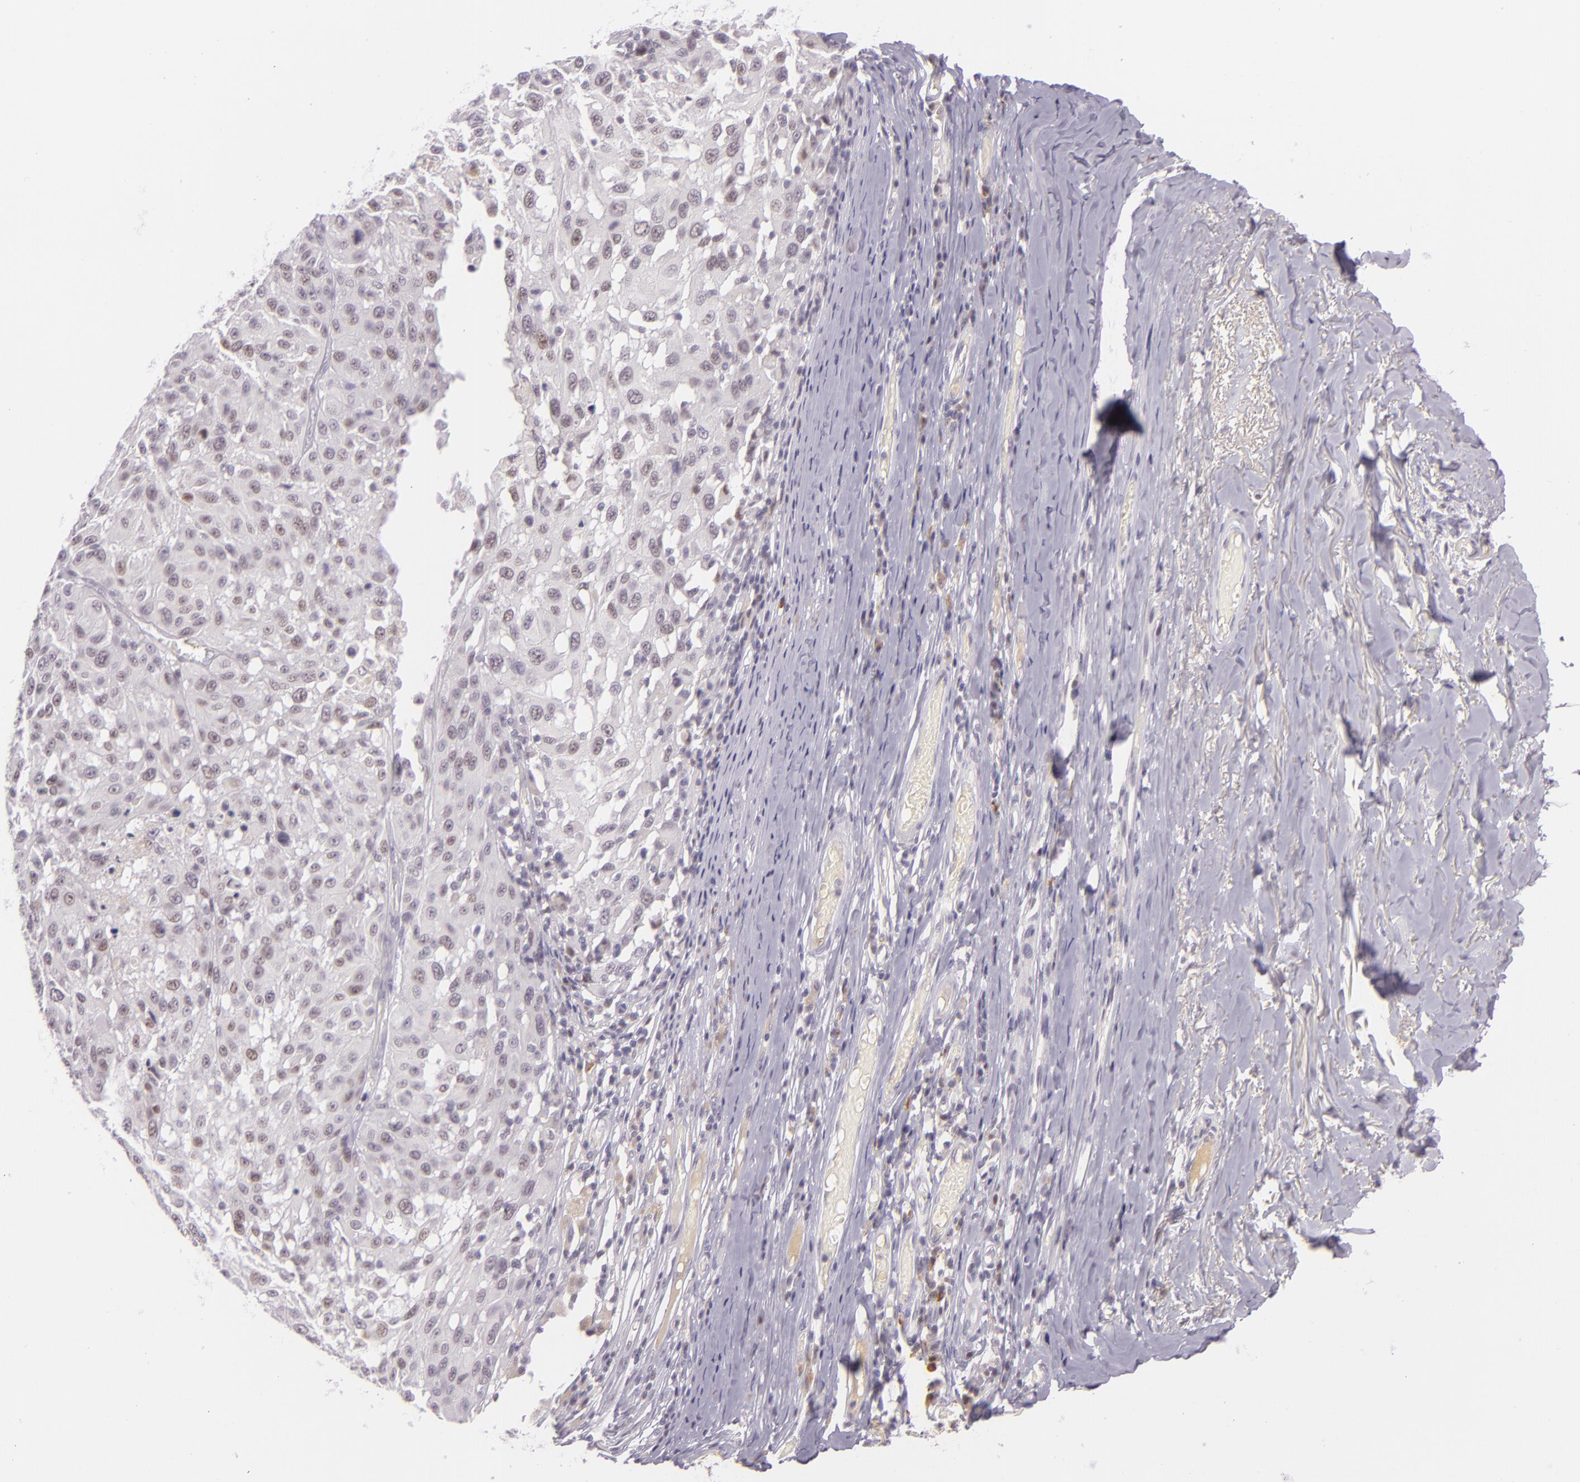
{"staining": {"intensity": "negative", "quantity": "none", "location": "none"}, "tissue": "melanoma", "cell_type": "Tumor cells", "image_type": "cancer", "snomed": [{"axis": "morphology", "description": "Malignant melanoma, NOS"}, {"axis": "topography", "description": "Skin"}], "caption": "IHC histopathology image of melanoma stained for a protein (brown), which displays no positivity in tumor cells. Brightfield microscopy of IHC stained with DAB (3,3'-diaminobenzidine) (brown) and hematoxylin (blue), captured at high magnification.", "gene": "CHEK2", "patient": {"sex": "female", "age": 77}}